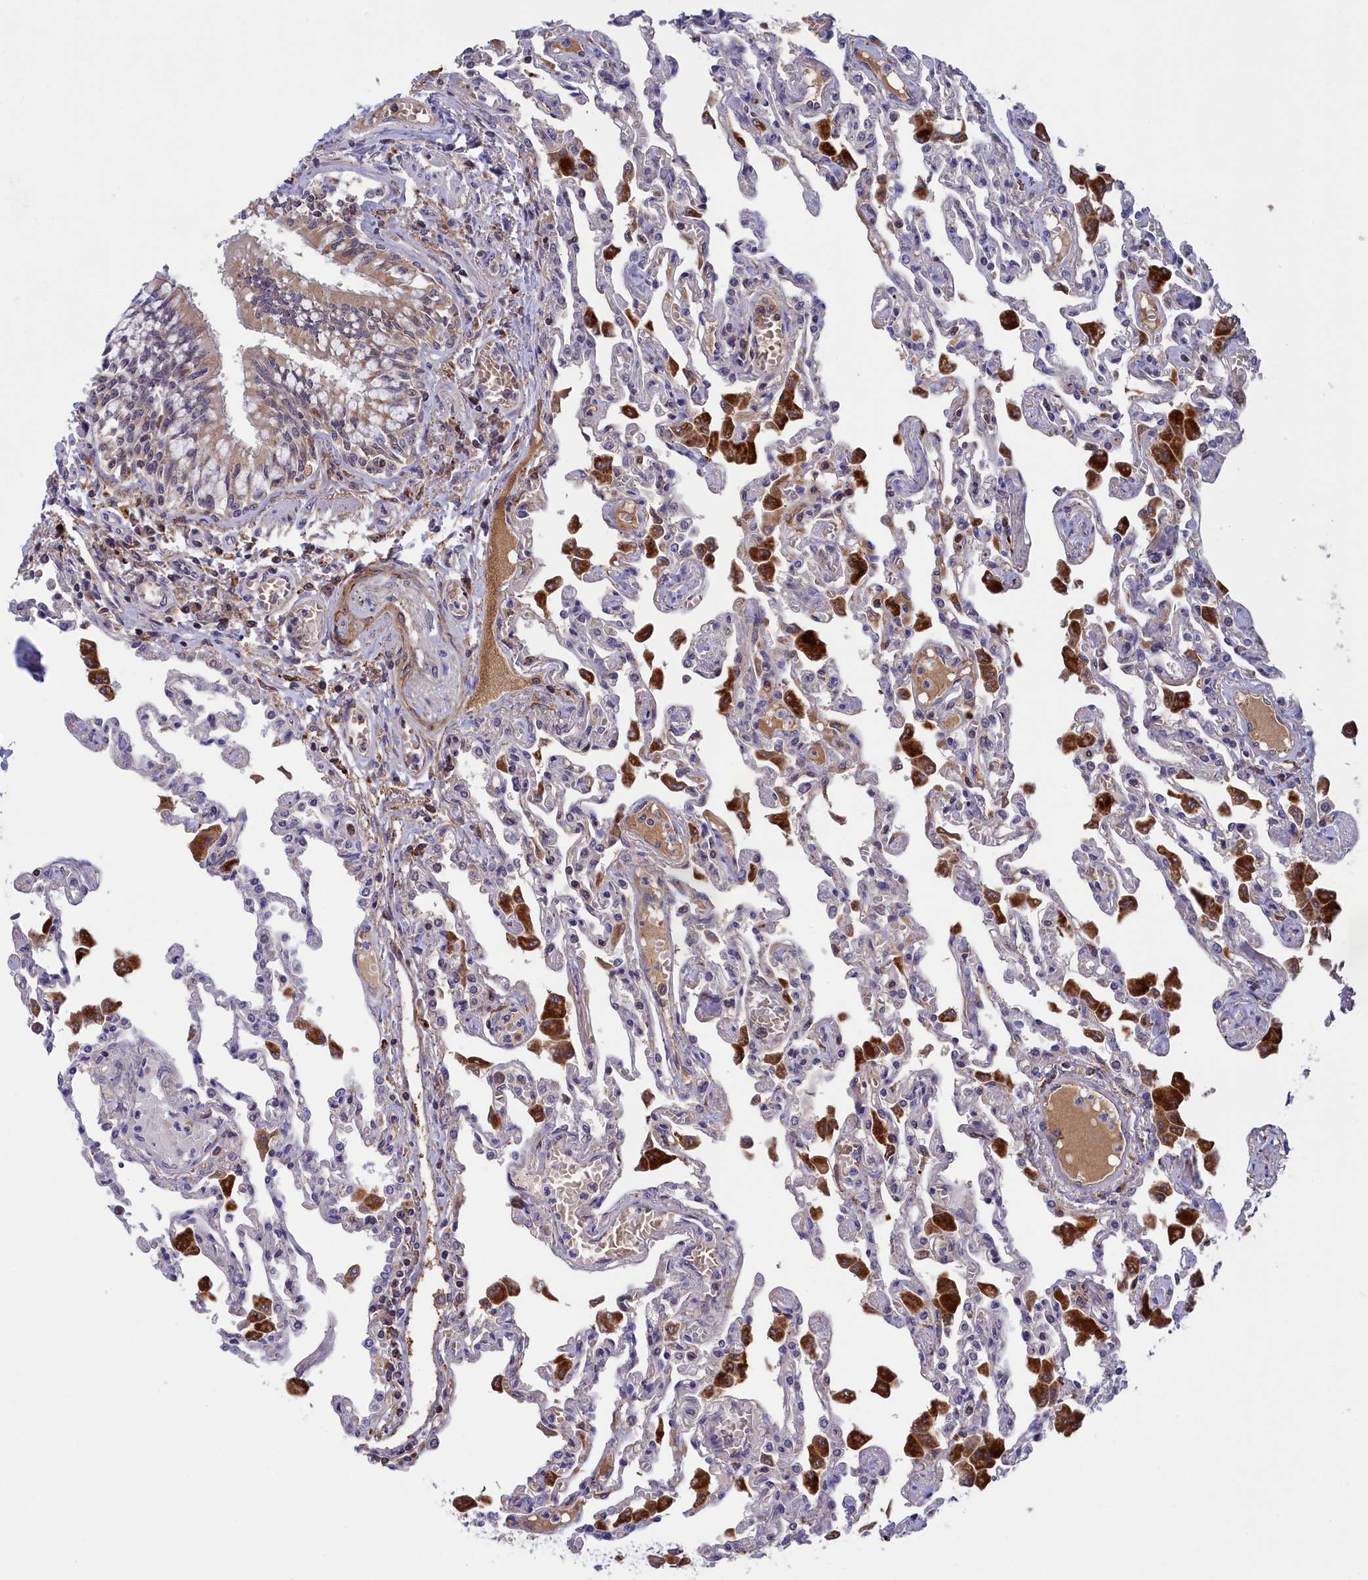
{"staining": {"intensity": "negative", "quantity": "none", "location": "none"}, "tissue": "lung", "cell_type": "Alveolar cells", "image_type": "normal", "snomed": [{"axis": "morphology", "description": "Normal tissue, NOS"}, {"axis": "topography", "description": "Bronchus"}, {"axis": "topography", "description": "Lung"}], "caption": "The histopathology image demonstrates no significant expression in alveolar cells of lung.", "gene": "STYX", "patient": {"sex": "female", "age": 49}}